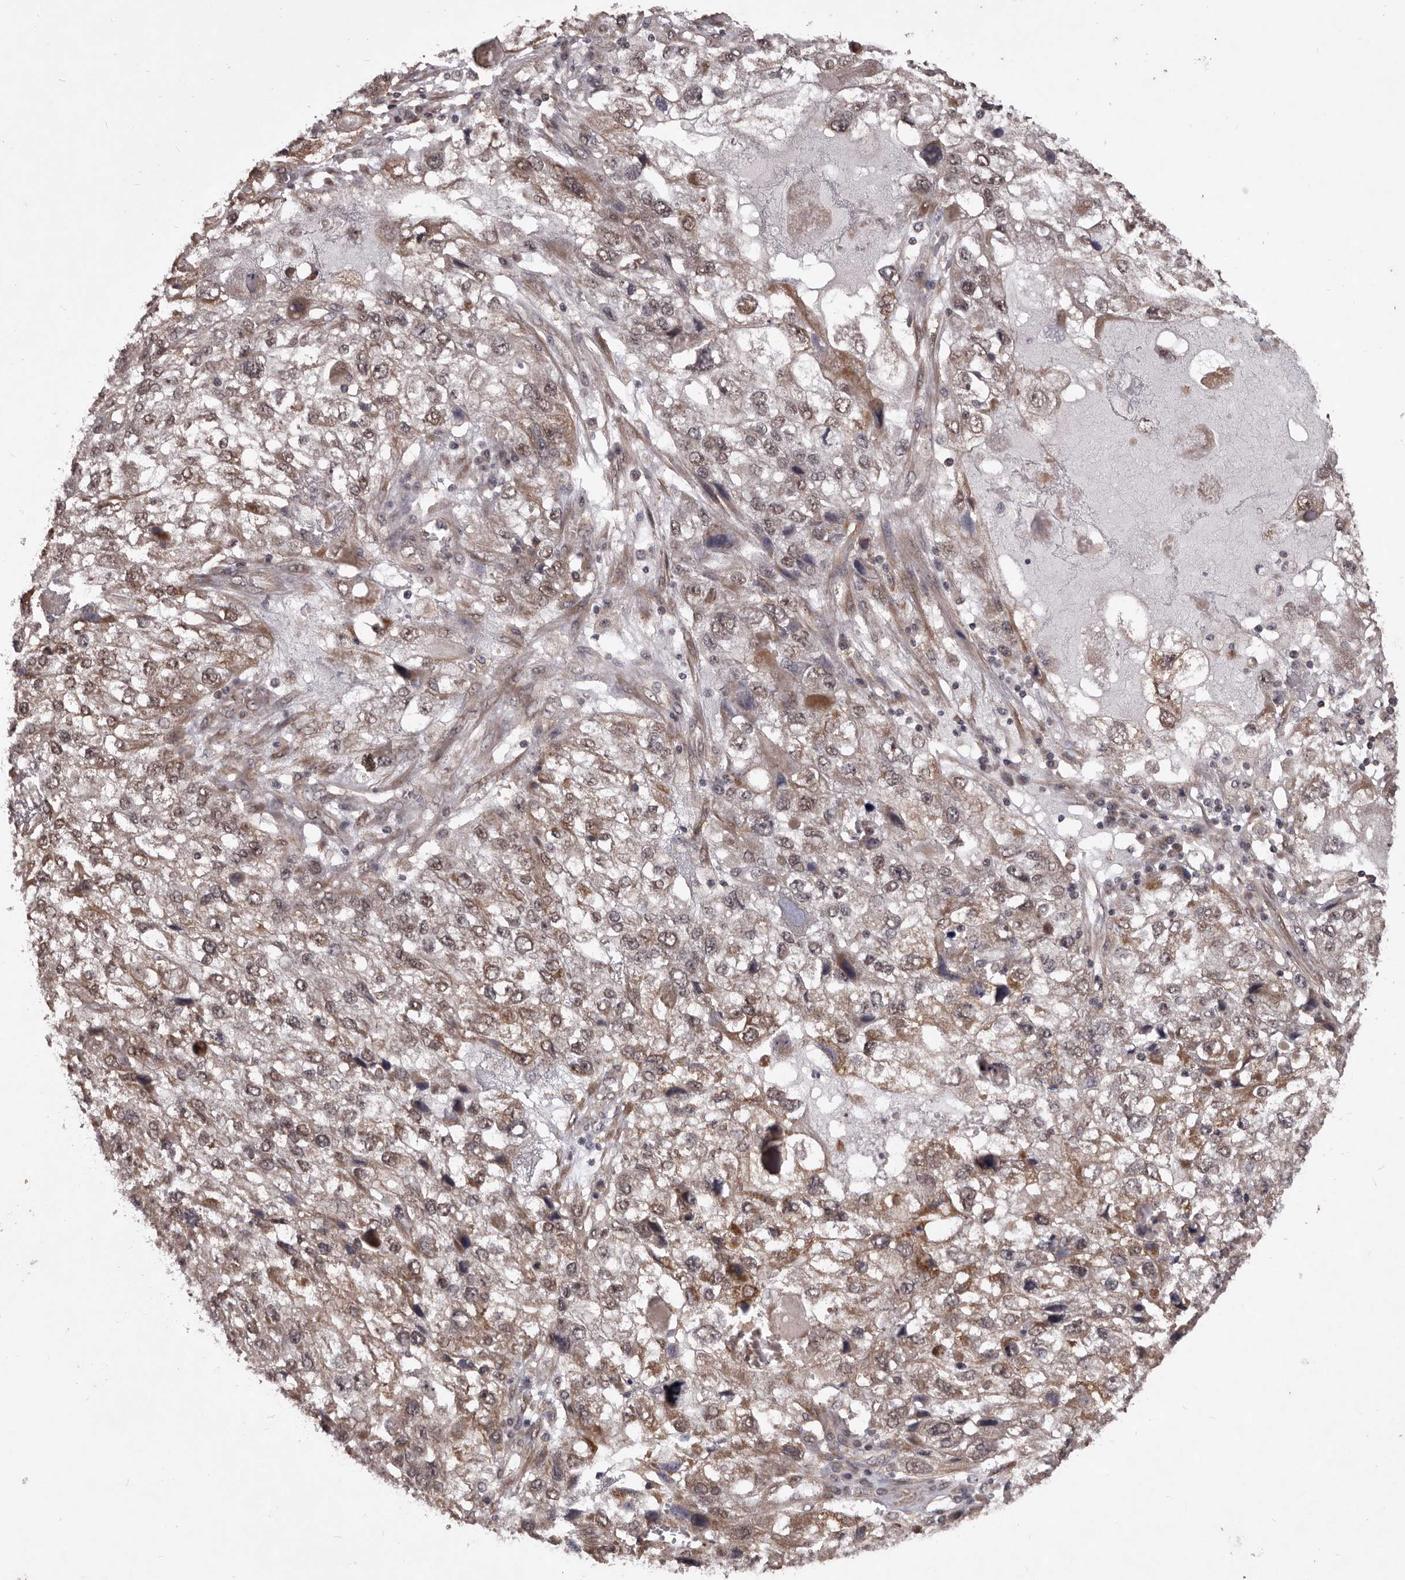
{"staining": {"intensity": "moderate", "quantity": "25%-75%", "location": "cytoplasmic/membranous,nuclear"}, "tissue": "endometrial cancer", "cell_type": "Tumor cells", "image_type": "cancer", "snomed": [{"axis": "morphology", "description": "Adenocarcinoma, NOS"}, {"axis": "topography", "description": "Endometrium"}], "caption": "Endometrial adenocarcinoma stained for a protein shows moderate cytoplasmic/membranous and nuclear positivity in tumor cells.", "gene": "CELF3", "patient": {"sex": "female", "age": 49}}